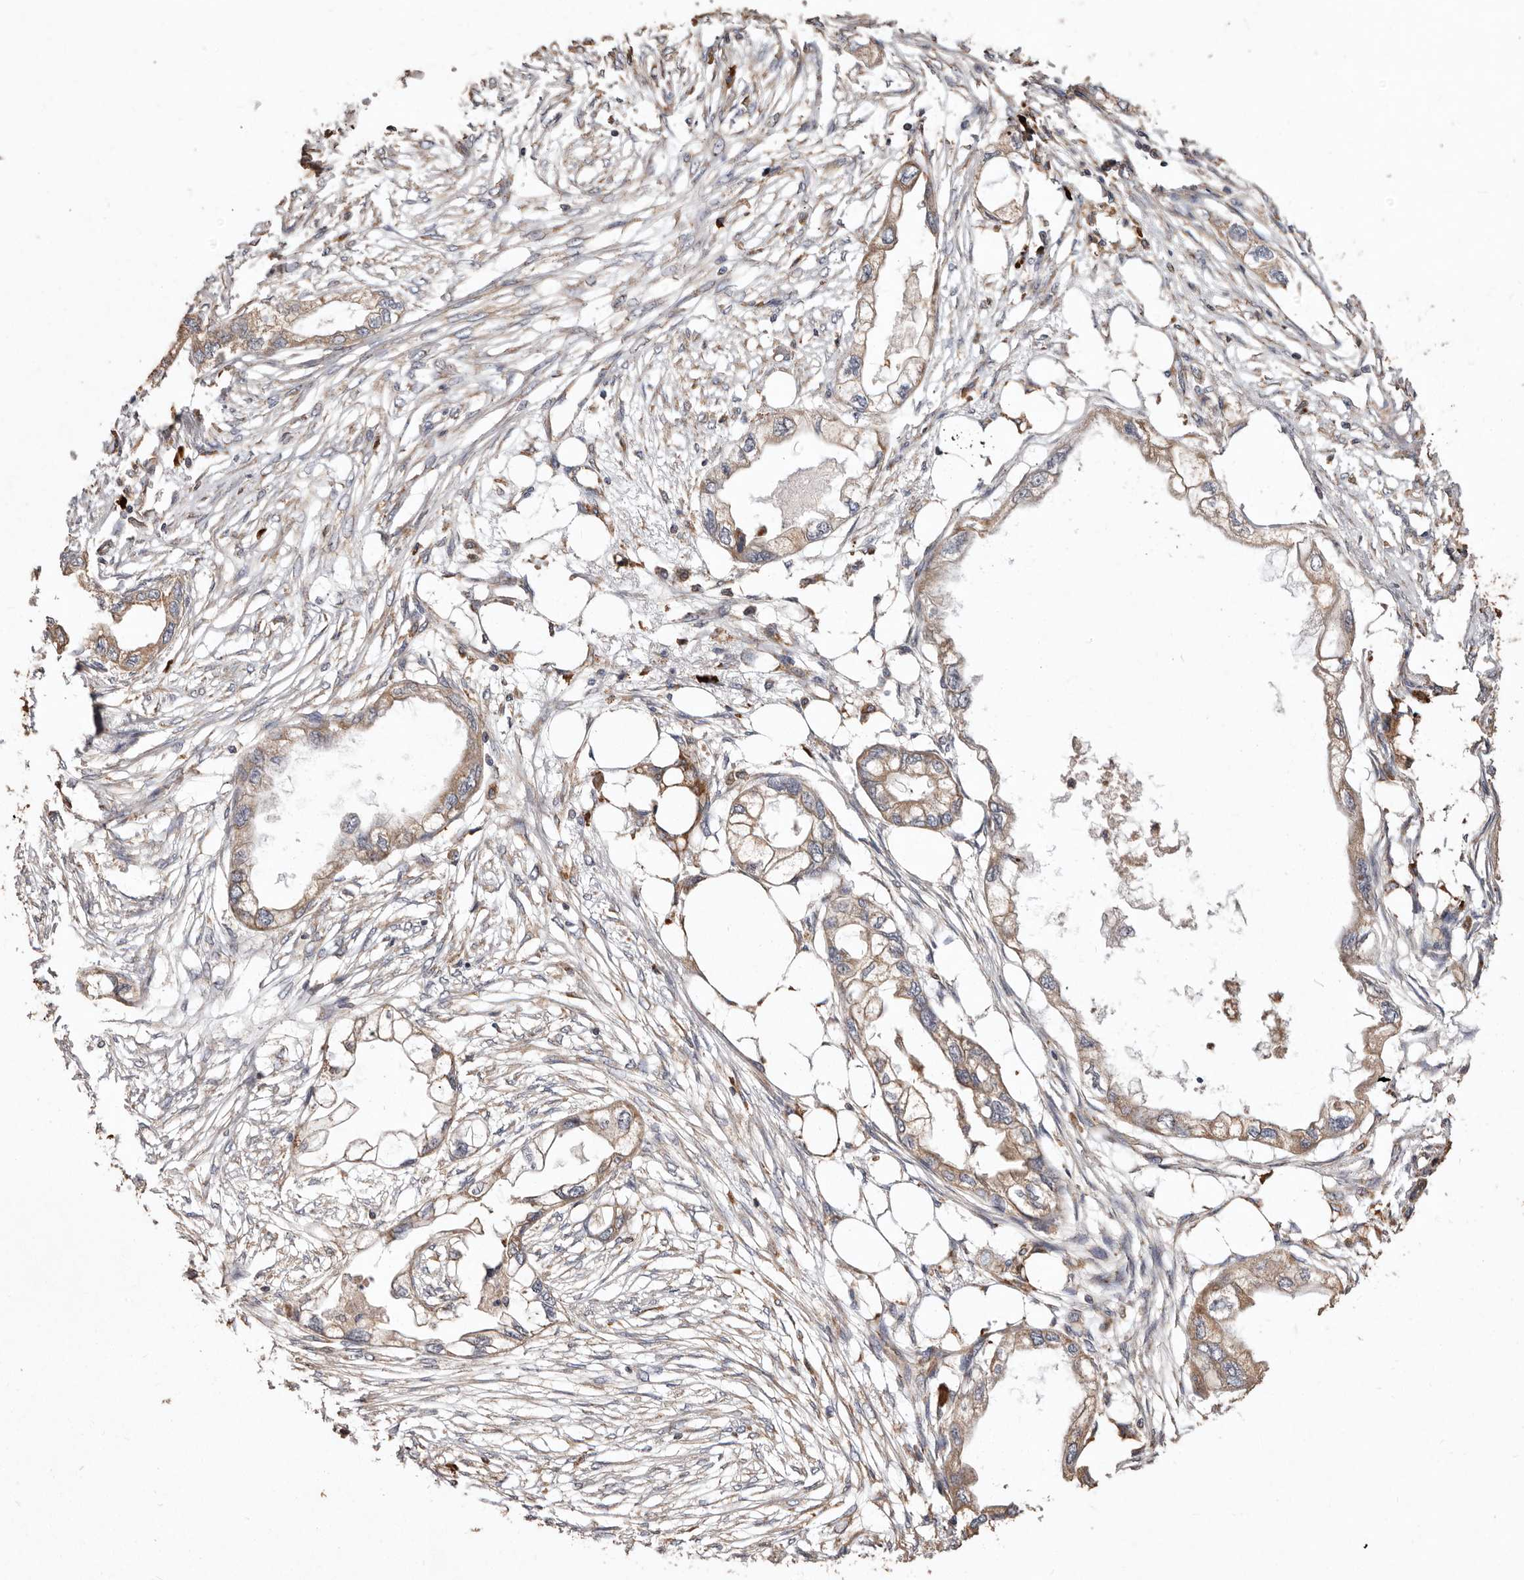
{"staining": {"intensity": "weak", "quantity": "25%-75%", "location": "cytoplasmic/membranous"}, "tissue": "endometrial cancer", "cell_type": "Tumor cells", "image_type": "cancer", "snomed": [{"axis": "morphology", "description": "Adenocarcinoma, NOS"}, {"axis": "morphology", "description": "Adenocarcinoma, metastatic, NOS"}, {"axis": "topography", "description": "Adipose tissue"}, {"axis": "topography", "description": "Endometrium"}], "caption": "Brown immunohistochemical staining in human endometrial cancer shows weak cytoplasmic/membranous positivity in about 25%-75% of tumor cells.", "gene": "STEAP2", "patient": {"sex": "female", "age": 67}}